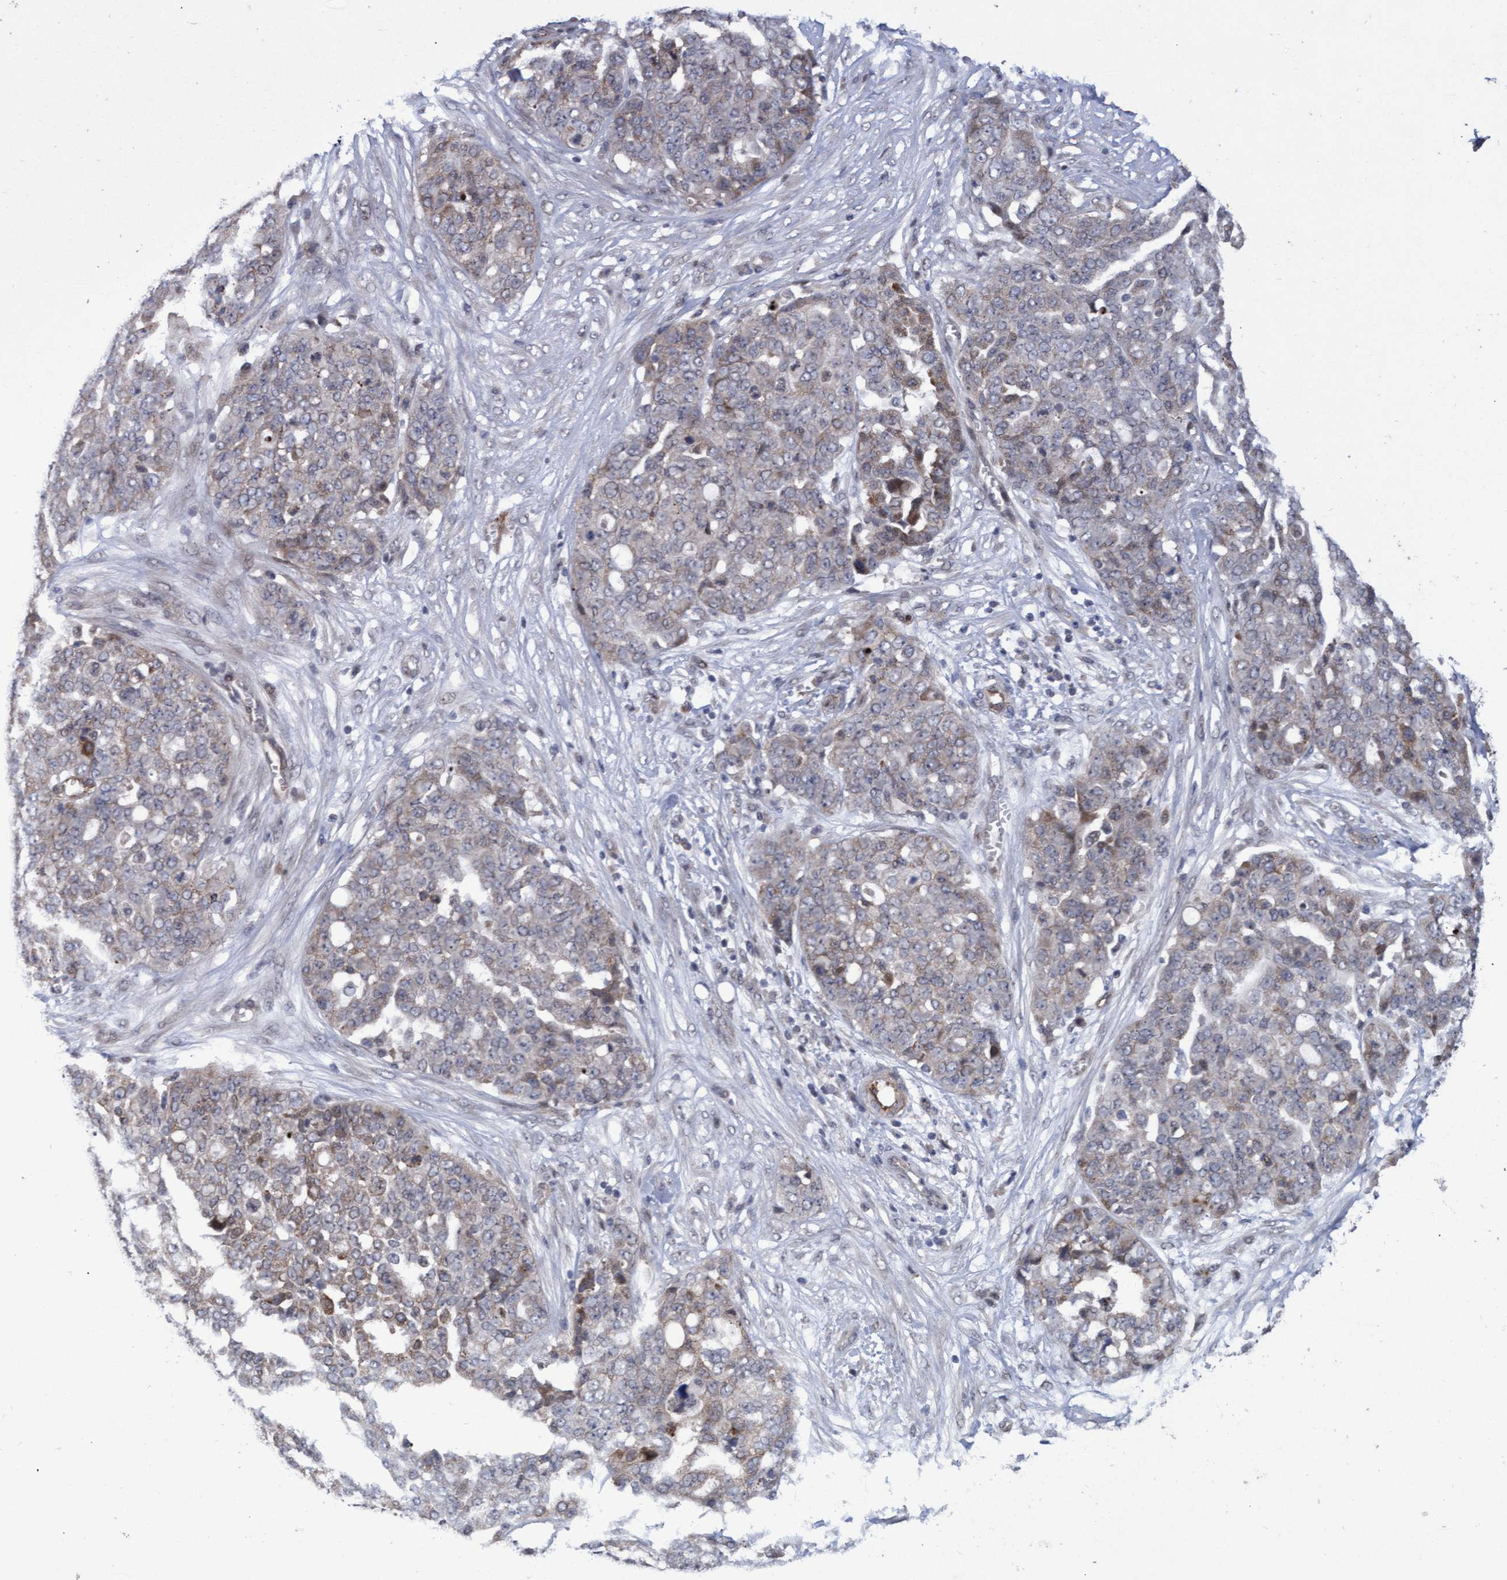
{"staining": {"intensity": "weak", "quantity": "<25%", "location": "cytoplasmic/membranous"}, "tissue": "ovarian cancer", "cell_type": "Tumor cells", "image_type": "cancer", "snomed": [{"axis": "morphology", "description": "Cystadenocarcinoma, serous, NOS"}, {"axis": "topography", "description": "Soft tissue"}, {"axis": "topography", "description": "Ovary"}], "caption": "The immunohistochemistry (IHC) micrograph has no significant staining in tumor cells of ovarian serous cystadenocarcinoma tissue.", "gene": "ZNF750", "patient": {"sex": "female", "age": 57}}